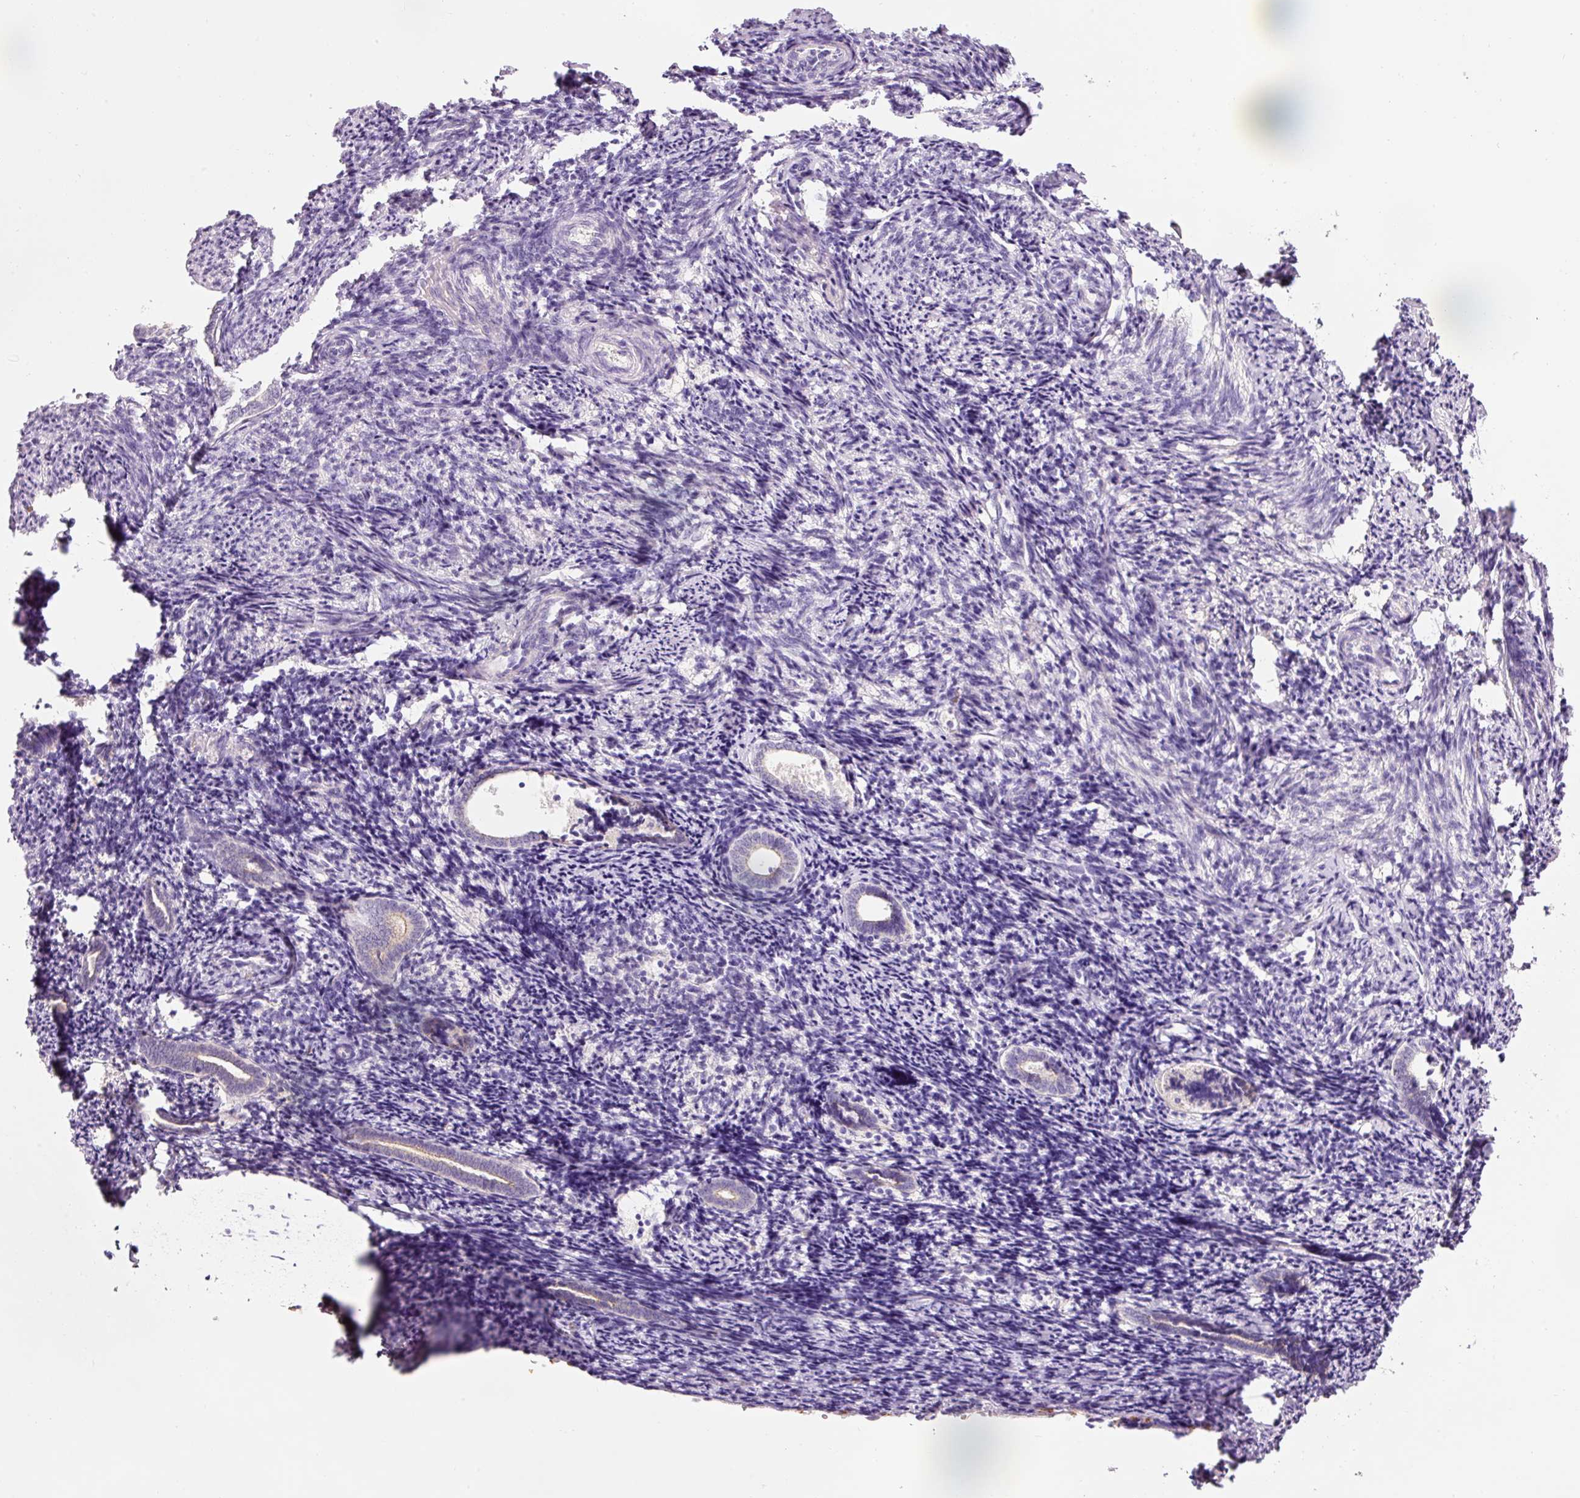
{"staining": {"intensity": "negative", "quantity": "none", "location": "none"}, "tissue": "endometrium", "cell_type": "Cells in endometrial stroma", "image_type": "normal", "snomed": [{"axis": "morphology", "description": "Normal tissue, NOS"}, {"axis": "topography", "description": "Endometrium"}], "caption": "Normal endometrium was stained to show a protein in brown. There is no significant staining in cells in endometrial stroma. Brightfield microscopy of immunohistochemistry (IHC) stained with DAB (brown) and hematoxylin (blue), captured at high magnification.", "gene": "DHRS11", "patient": {"sex": "female", "age": 54}}